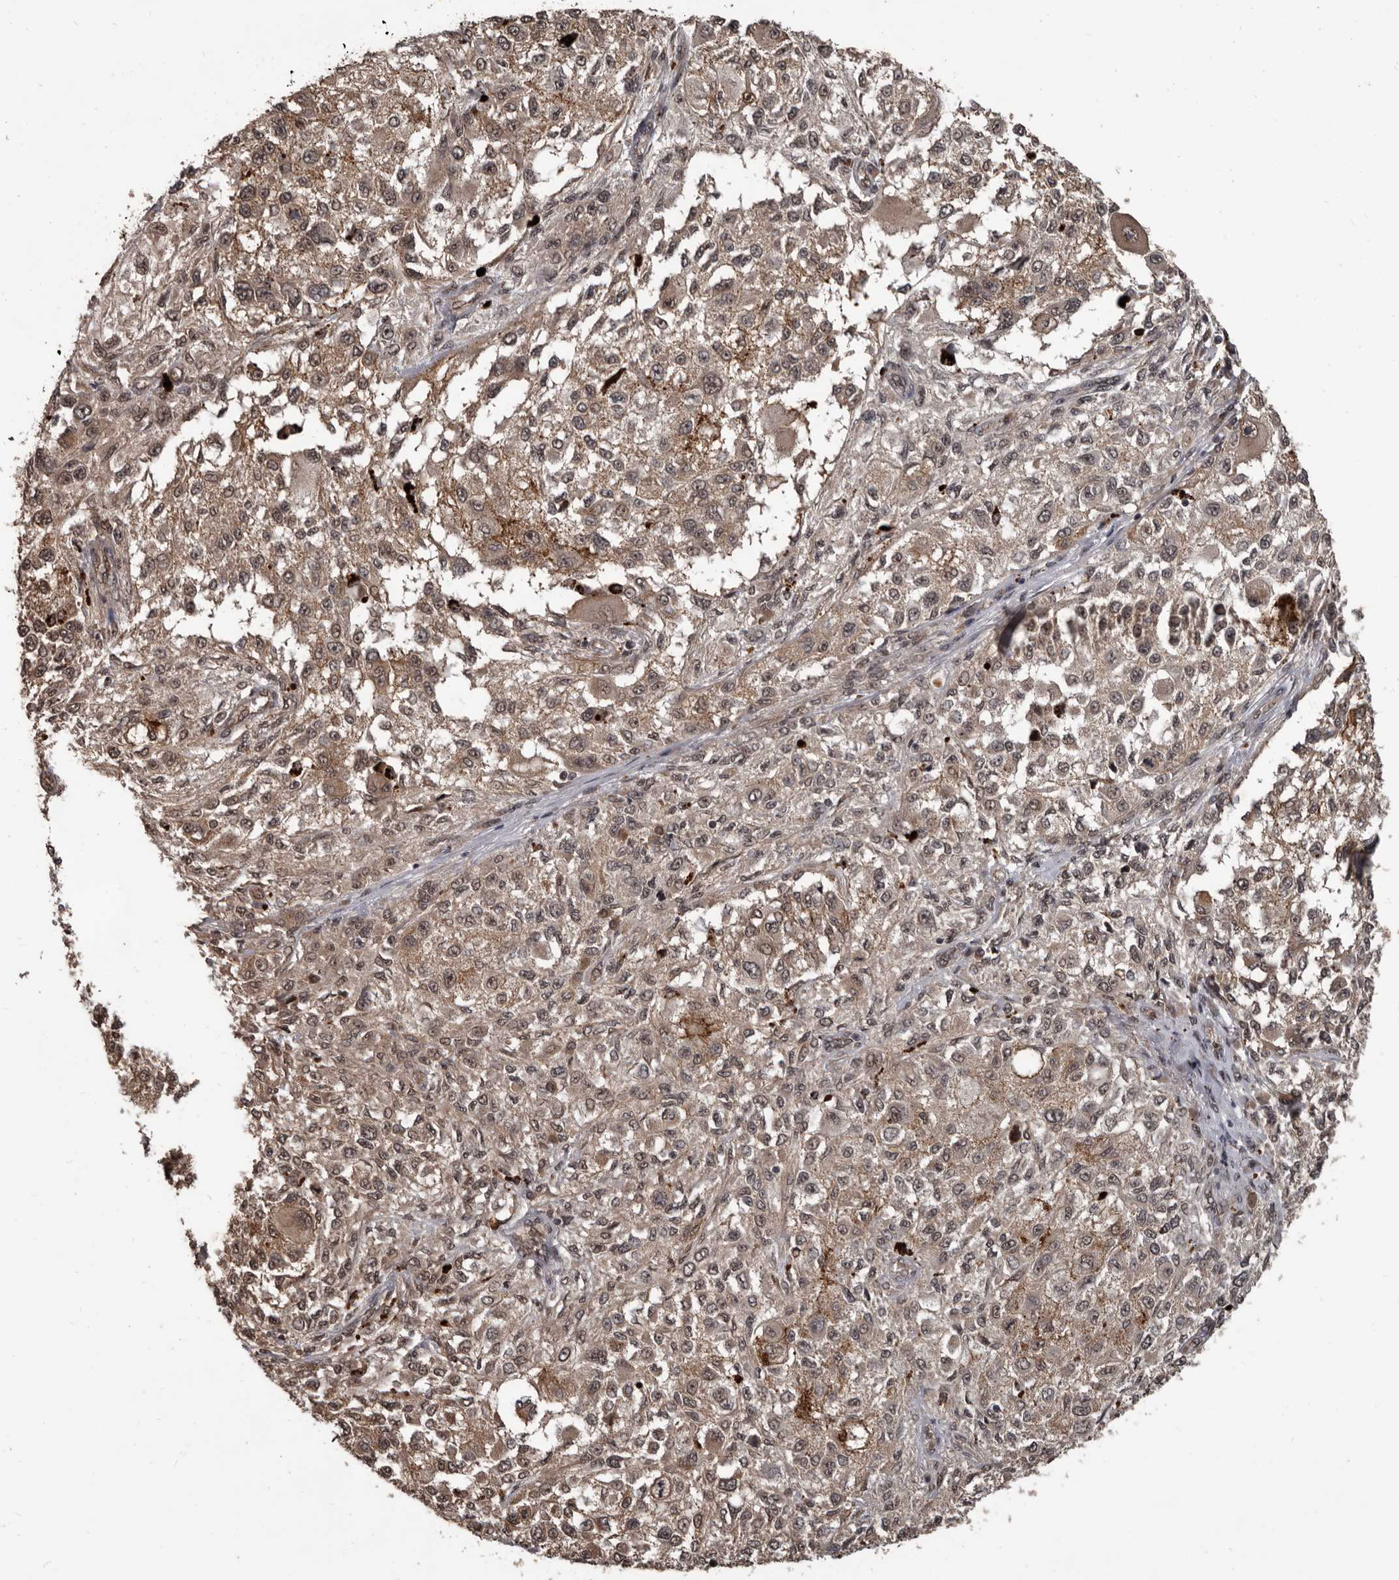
{"staining": {"intensity": "moderate", "quantity": ">75%", "location": "cytoplasmic/membranous,nuclear"}, "tissue": "melanoma", "cell_type": "Tumor cells", "image_type": "cancer", "snomed": [{"axis": "morphology", "description": "Necrosis, NOS"}, {"axis": "morphology", "description": "Malignant melanoma, NOS"}, {"axis": "topography", "description": "Skin"}], "caption": "Approximately >75% of tumor cells in malignant melanoma display moderate cytoplasmic/membranous and nuclear protein staining as visualized by brown immunohistochemical staining.", "gene": "AHR", "patient": {"sex": "female", "age": 87}}